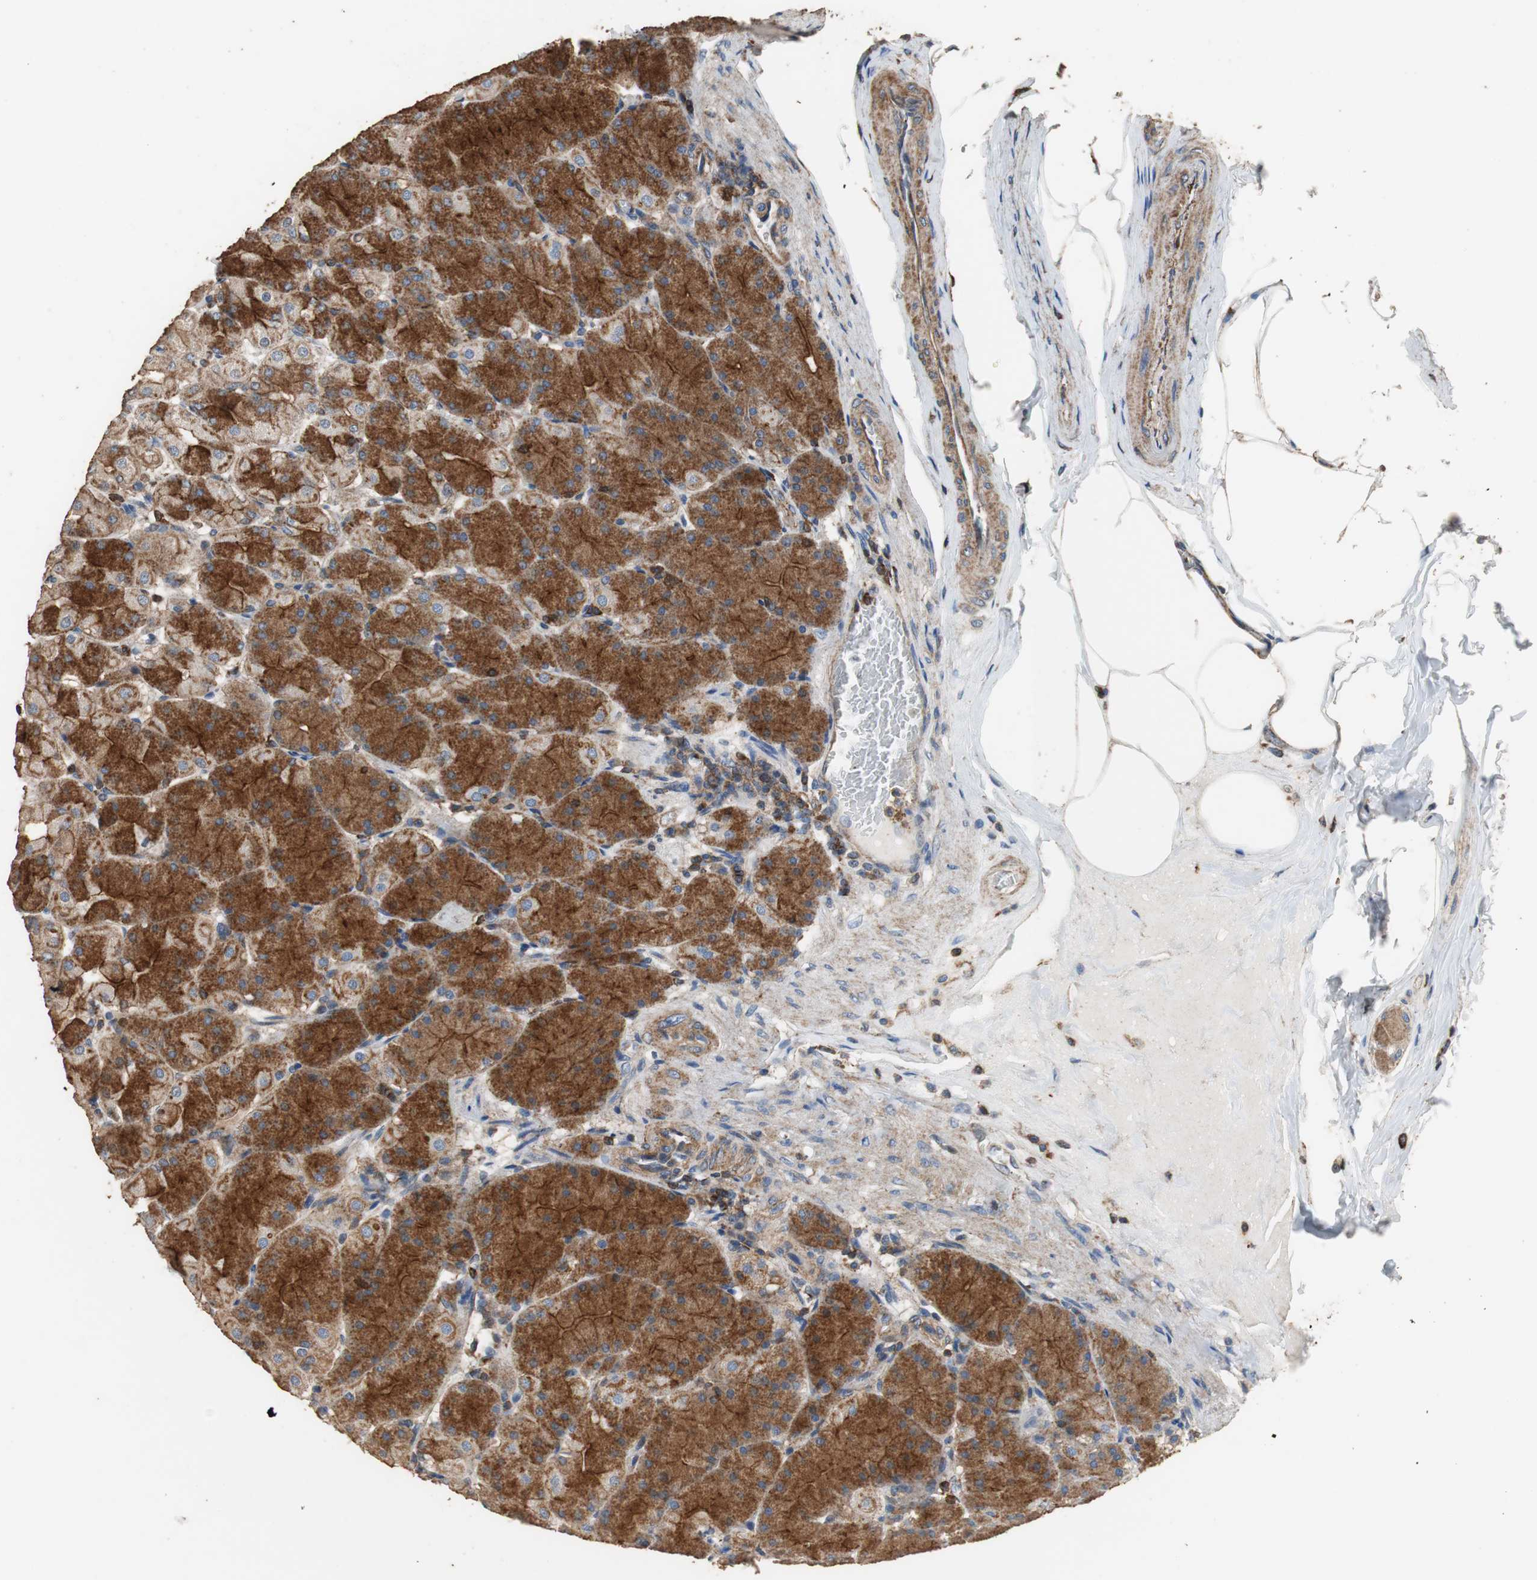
{"staining": {"intensity": "moderate", "quantity": ">75%", "location": "cytoplasmic/membranous"}, "tissue": "stomach", "cell_type": "Glandular cells", "image_type": "normal", "snomed": [{"axis": "morphology", "description": "Normal tissue, NOS"}, {"axis": "topography", "description": "Stomach, upper"}], "caption": "Immunohistochemistry (IHC) (DAB) staining of unremarkable human stomach shows moderate cytoplasmic/membranous protein staining in about >75% of glandular cells.", "gene": "PRKRA", "patient": {"sex": "female", "age": 56}}